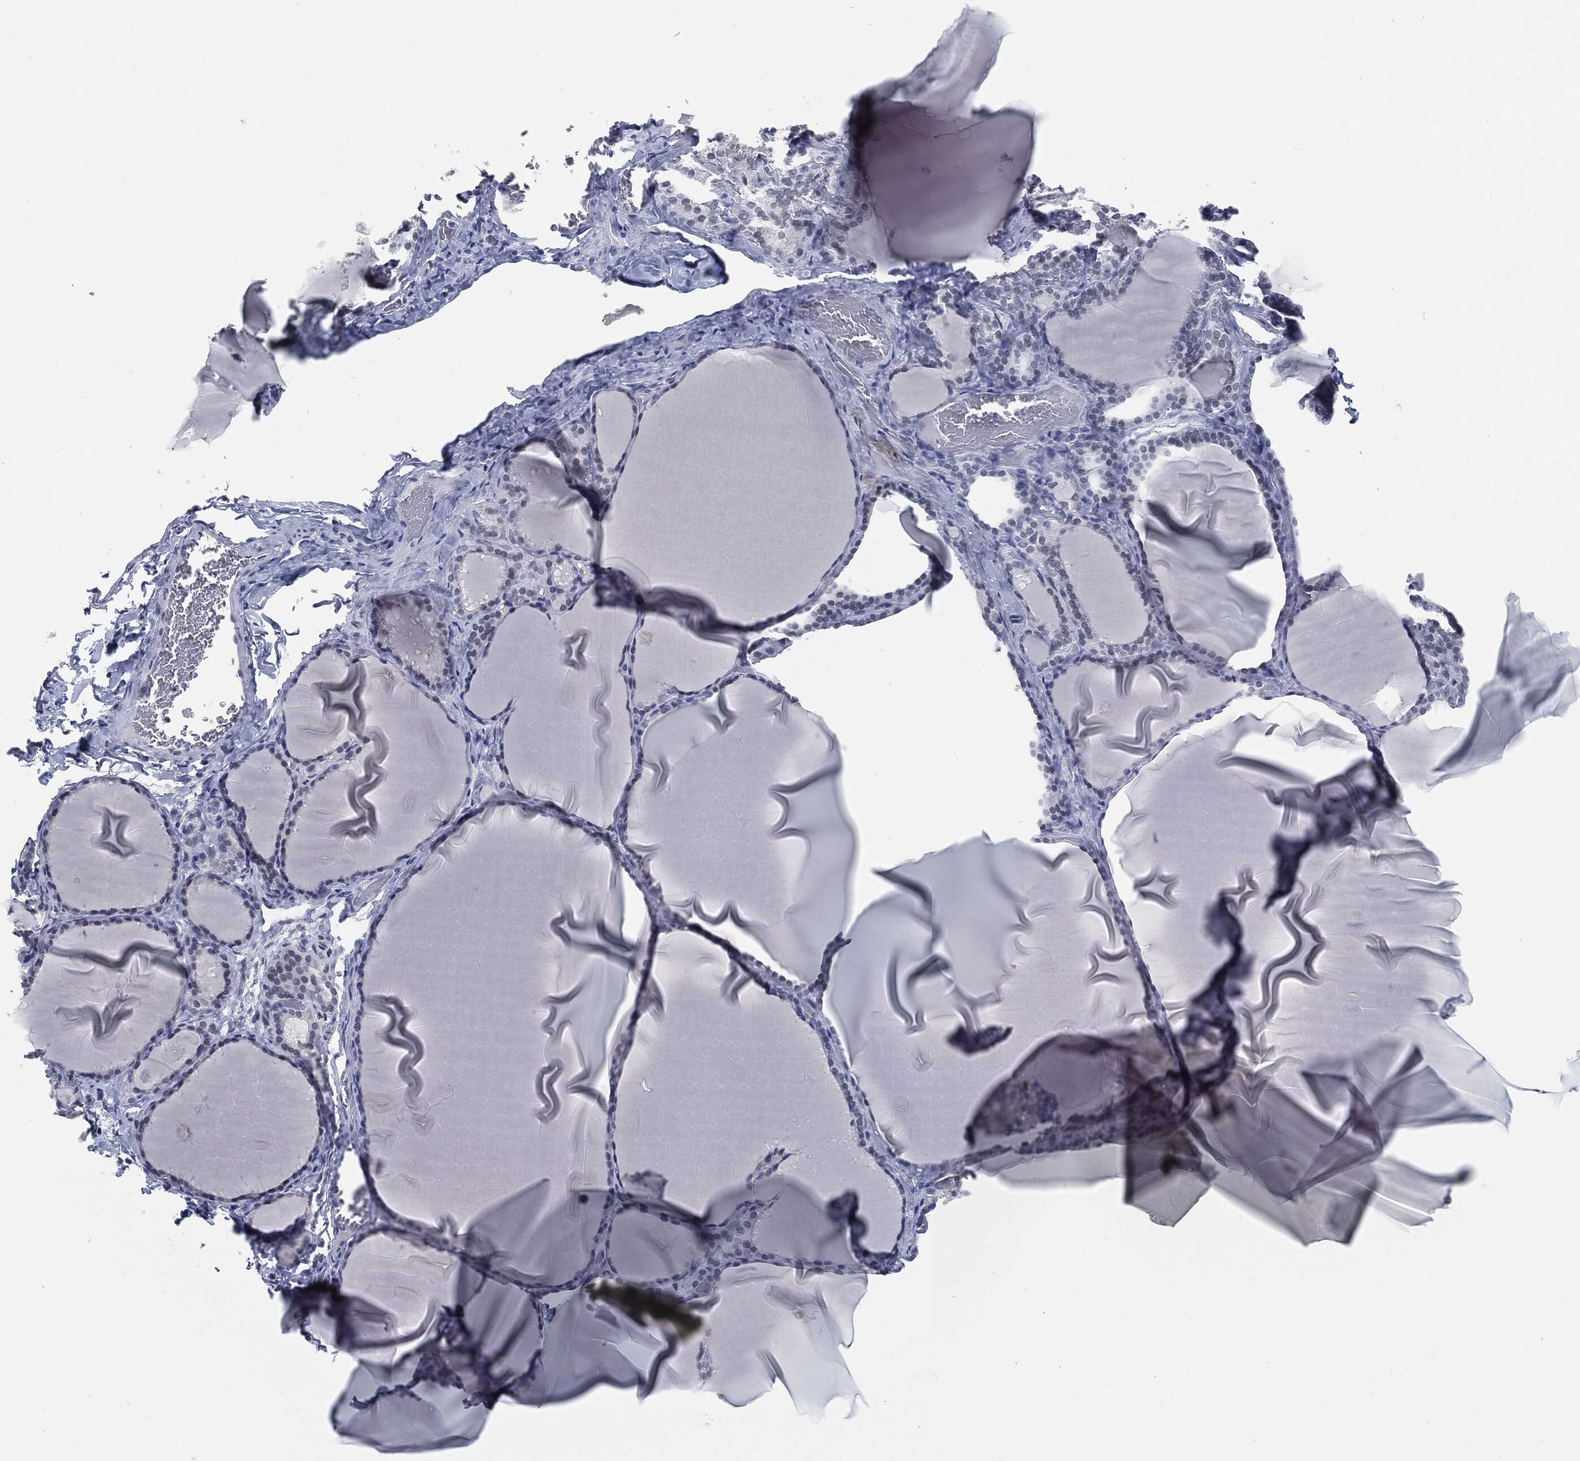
{"staining": {"intensity": "negative", "quantity": "none", "location": "none"}, "tissue": "thyroid gland", "cell_type": "Glandular cells", "image_type": "normal", "snomed": [{"axis": "morphology", "description": "Normal tissue, NOS"}, {"axis": "morphology", "description": "Hyperplasia, NOS"}, {"axis": "topography", "description": "Thyroid gland"}], "caption": "The immunohistochemistry micrograph has no significant positivity in glandular cells of thyroid gland.", "gene": "PROM1", "patient": {"sex": "female", "age": 27}}